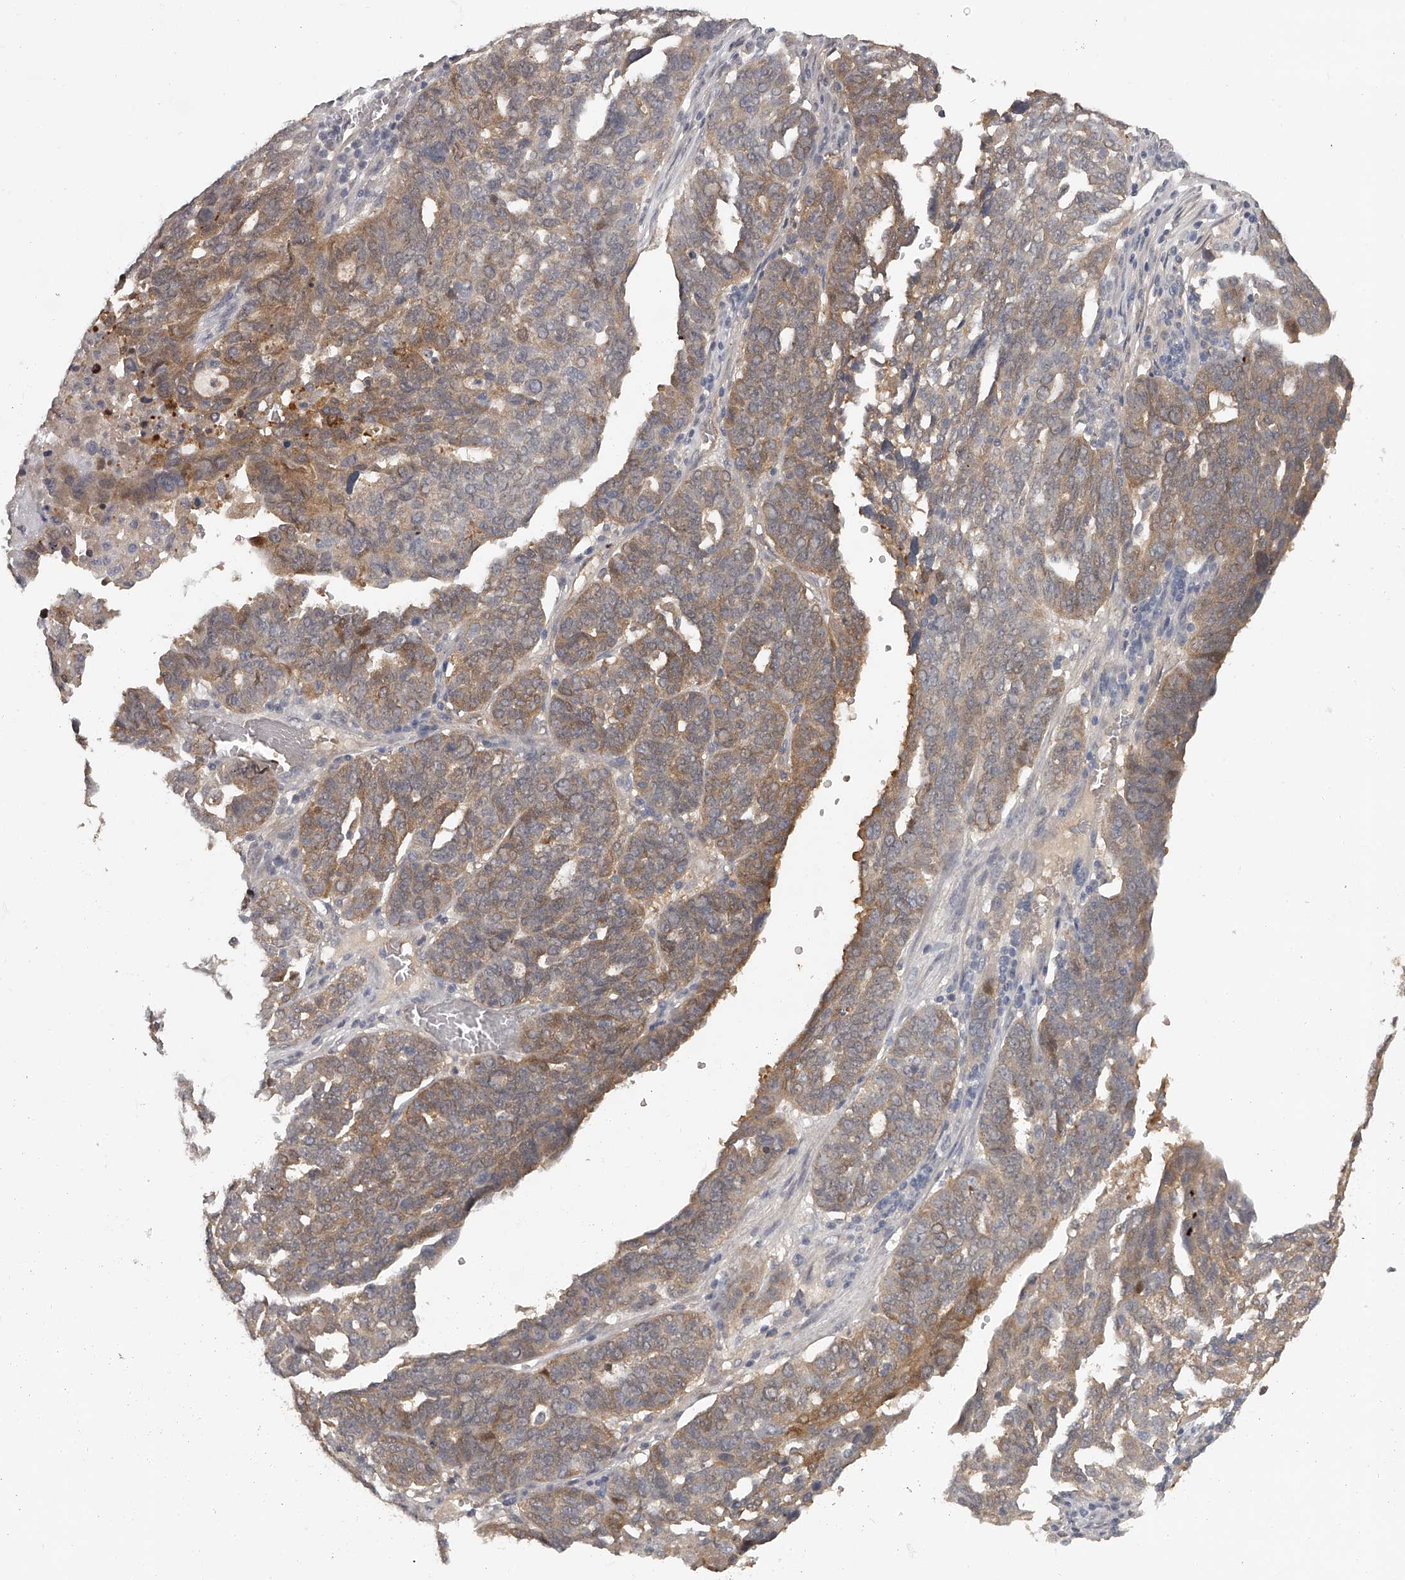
{"staining": {"intensity": "moderate", "quantity": ">75%", "location": "cytoplasmic/membranous"}, "tissue": "ovarian cancer", "cell_type": "Tumor cells", "image_type": "cancer", "snomed": [{"axis": "morphology", "description": "Cystadenocarcinoma, serous, NOS"}, {"axis": "topography", "description": "Ovary"}], "caption": "A high-resolution photomicrograph shows immunohistochemistry (IHC) staining of ovarian cancer, which reveals moderate cytoplasmic/membranous staining in about >75% of tumor cells. Immunohistochemistry (ihc) stains the protein of interest in brown and the nuclei are stained blue.", "gene": "GGCT", "patient": {"sex": "female", "age": 59}}